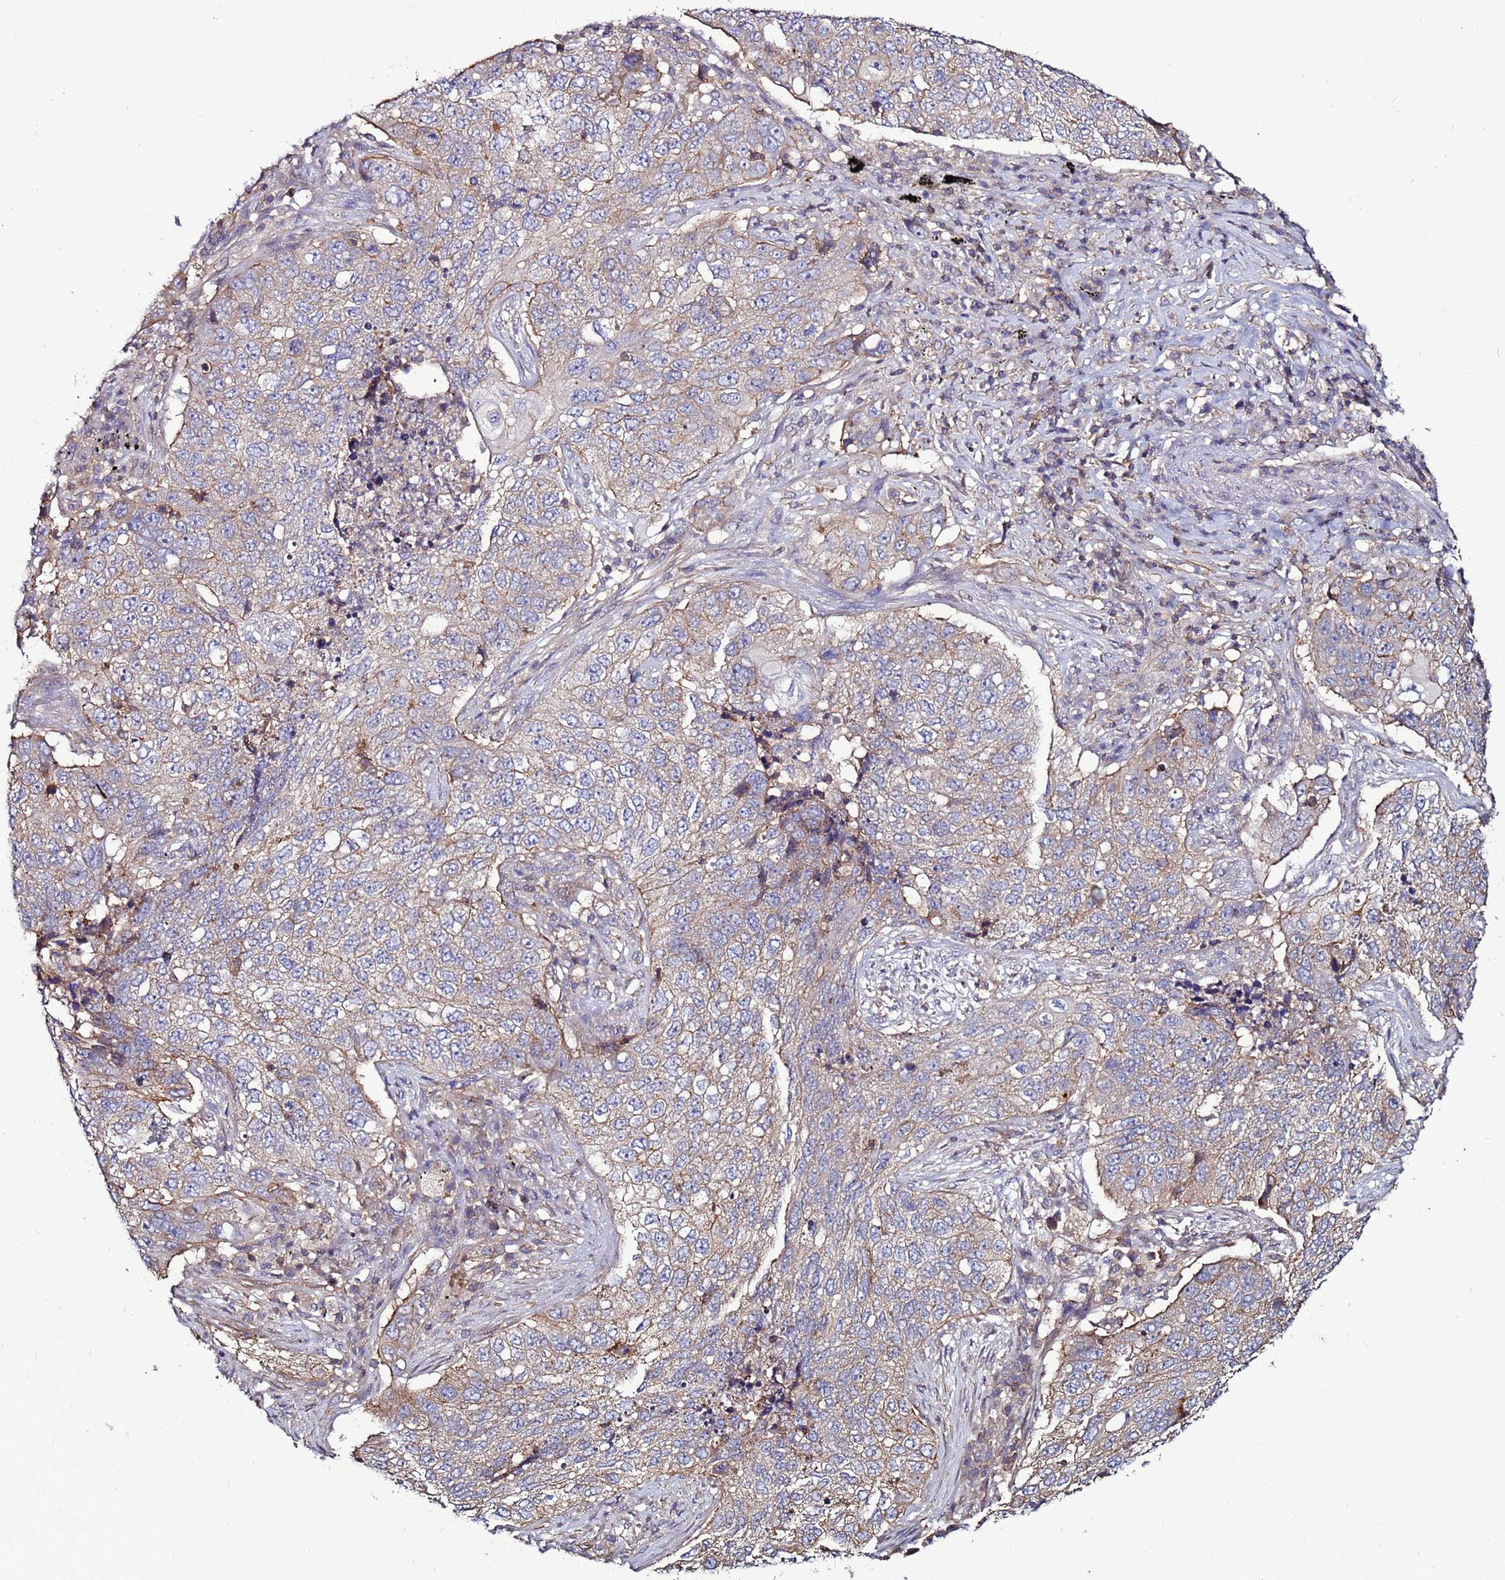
{"staining": {"intensity": "weak", "quantity": "25%-75%", "location": "cytoplasmic/membranous"}, "tissue": "lung cancer", "cell_type": "Tumor cells", "image_type": "cancer", "snomed": [{"axis": "morphology", "description": "Squamous cell carcinoma, NOS"}, {"axis": "topography", "description": "Lung"}], "caption": "High-power microscopy captured an IHC histopathology image of squamous cell carcinoma (lung), revealing weak cytoplasmic/membranous expression in about 25%-75% of tumor cells.", "gene": "NRN1L", "patient": {"sex": "female", "age": 63}}